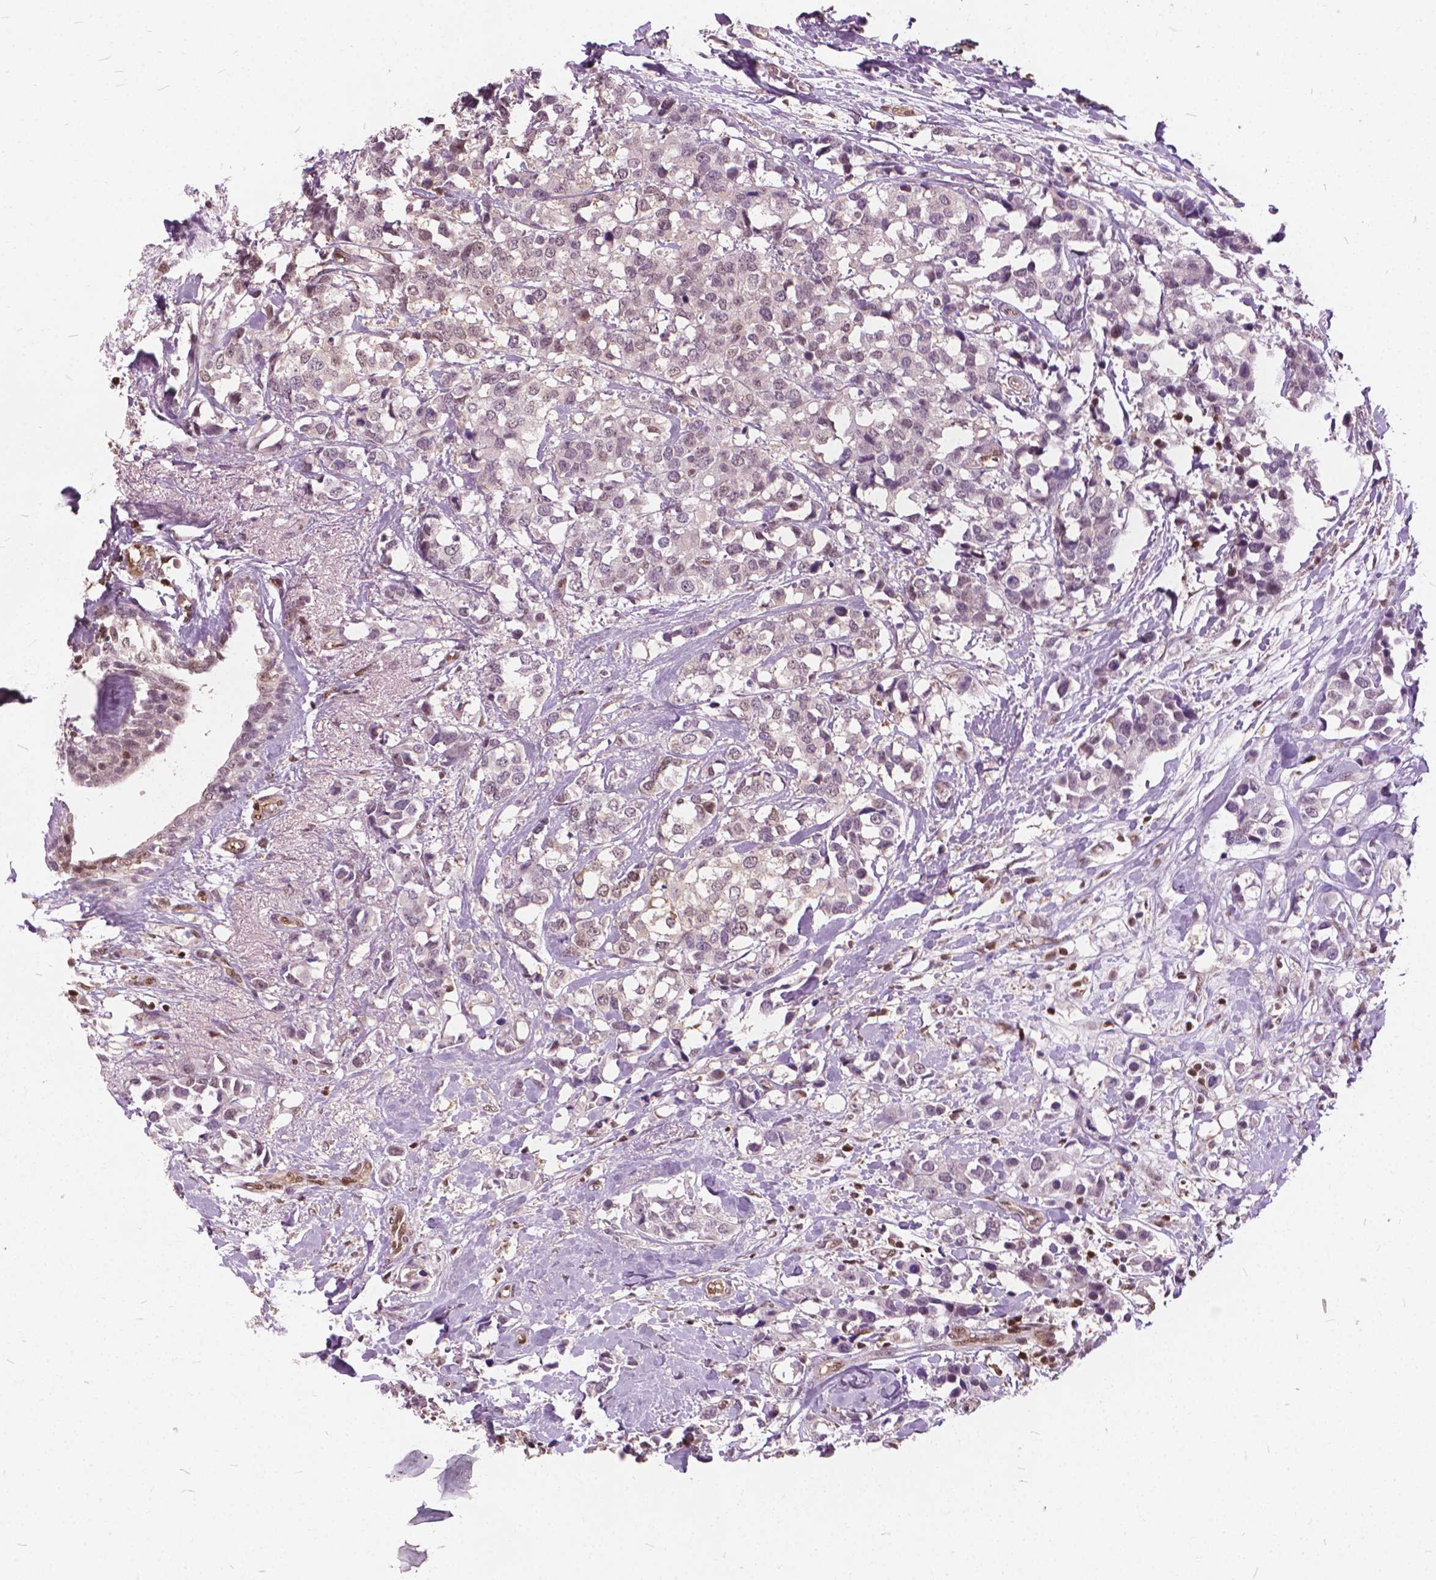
{"staining": {"intensity": "weak", "quantity": "<25%", "location": "nuclear"}, "tissue": "breast cancer", "cell_type": "Tumor cells", "image_type": "cancer", "snomed": [{"axis": "morphology", "description": "Lobular carcinoma"}, {"axis": "topography", "description": "Breast"}], "caption": "High magnification brightfield microscopy of breast cancer (lobular carcinoma) stained with DAB (brown) and counterstained with hematoxylin (blue): tumor cells show no significant positivity.", "gene": "STAT5B", "patient": {"sex": "female", "age": 59}}